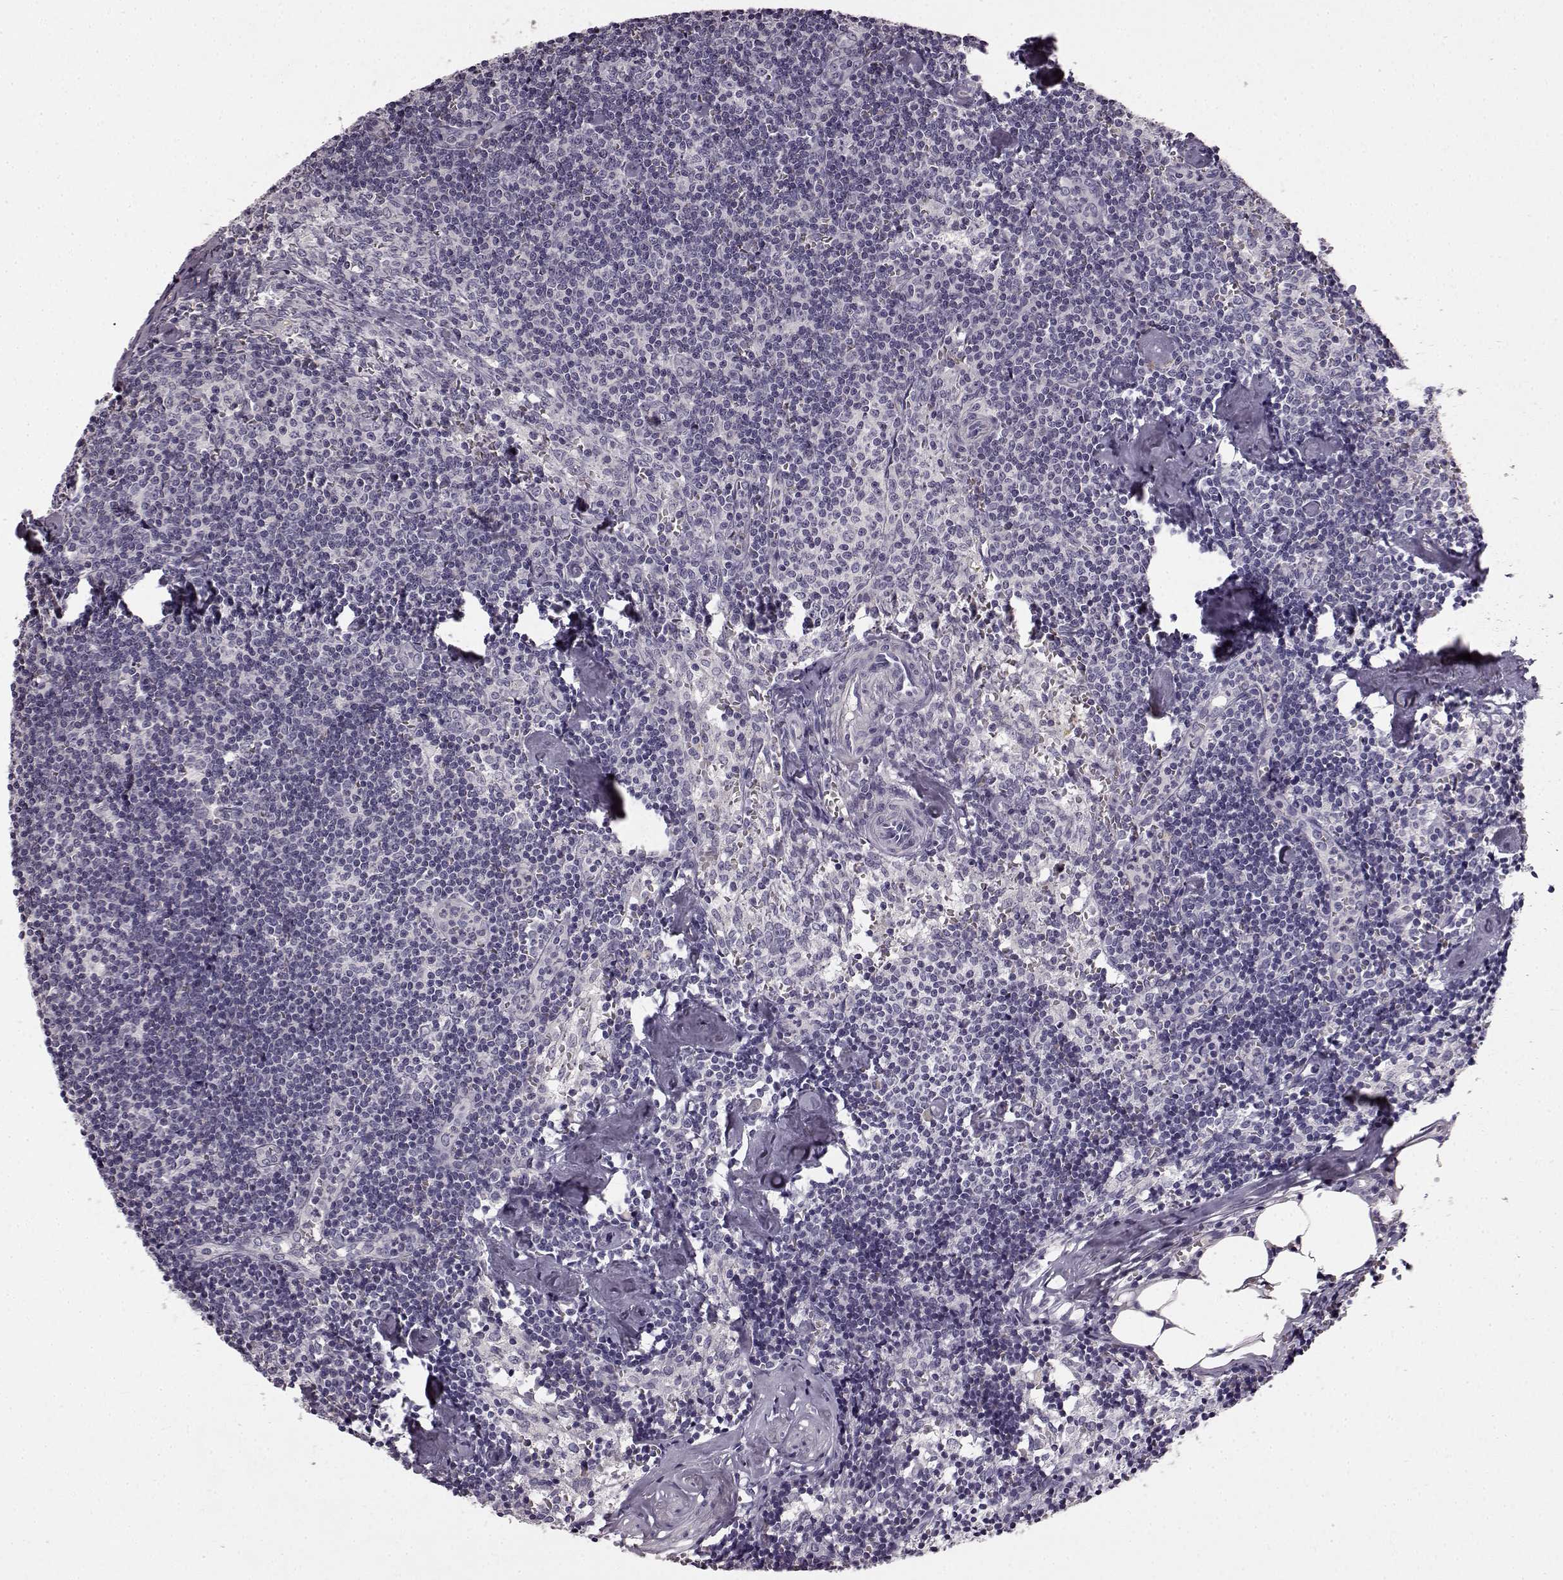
{"staining": {"intensity": "negative", "quantity": "none", "location": "none"}, "tissue": "lymph node", "cell_type": "Germinal center cells", "image_type": "normal", "snomed": [{"axis": "morphology", "description": "Normal tissue, NOS"}, {"axis": "topography", "description": "Lymph node"}], "caption": "The histopathology image displays no significant expression in germinal center cells of lymph node.", "gene": "KRT81", "patient": {"sex": "female", "age": 50}}